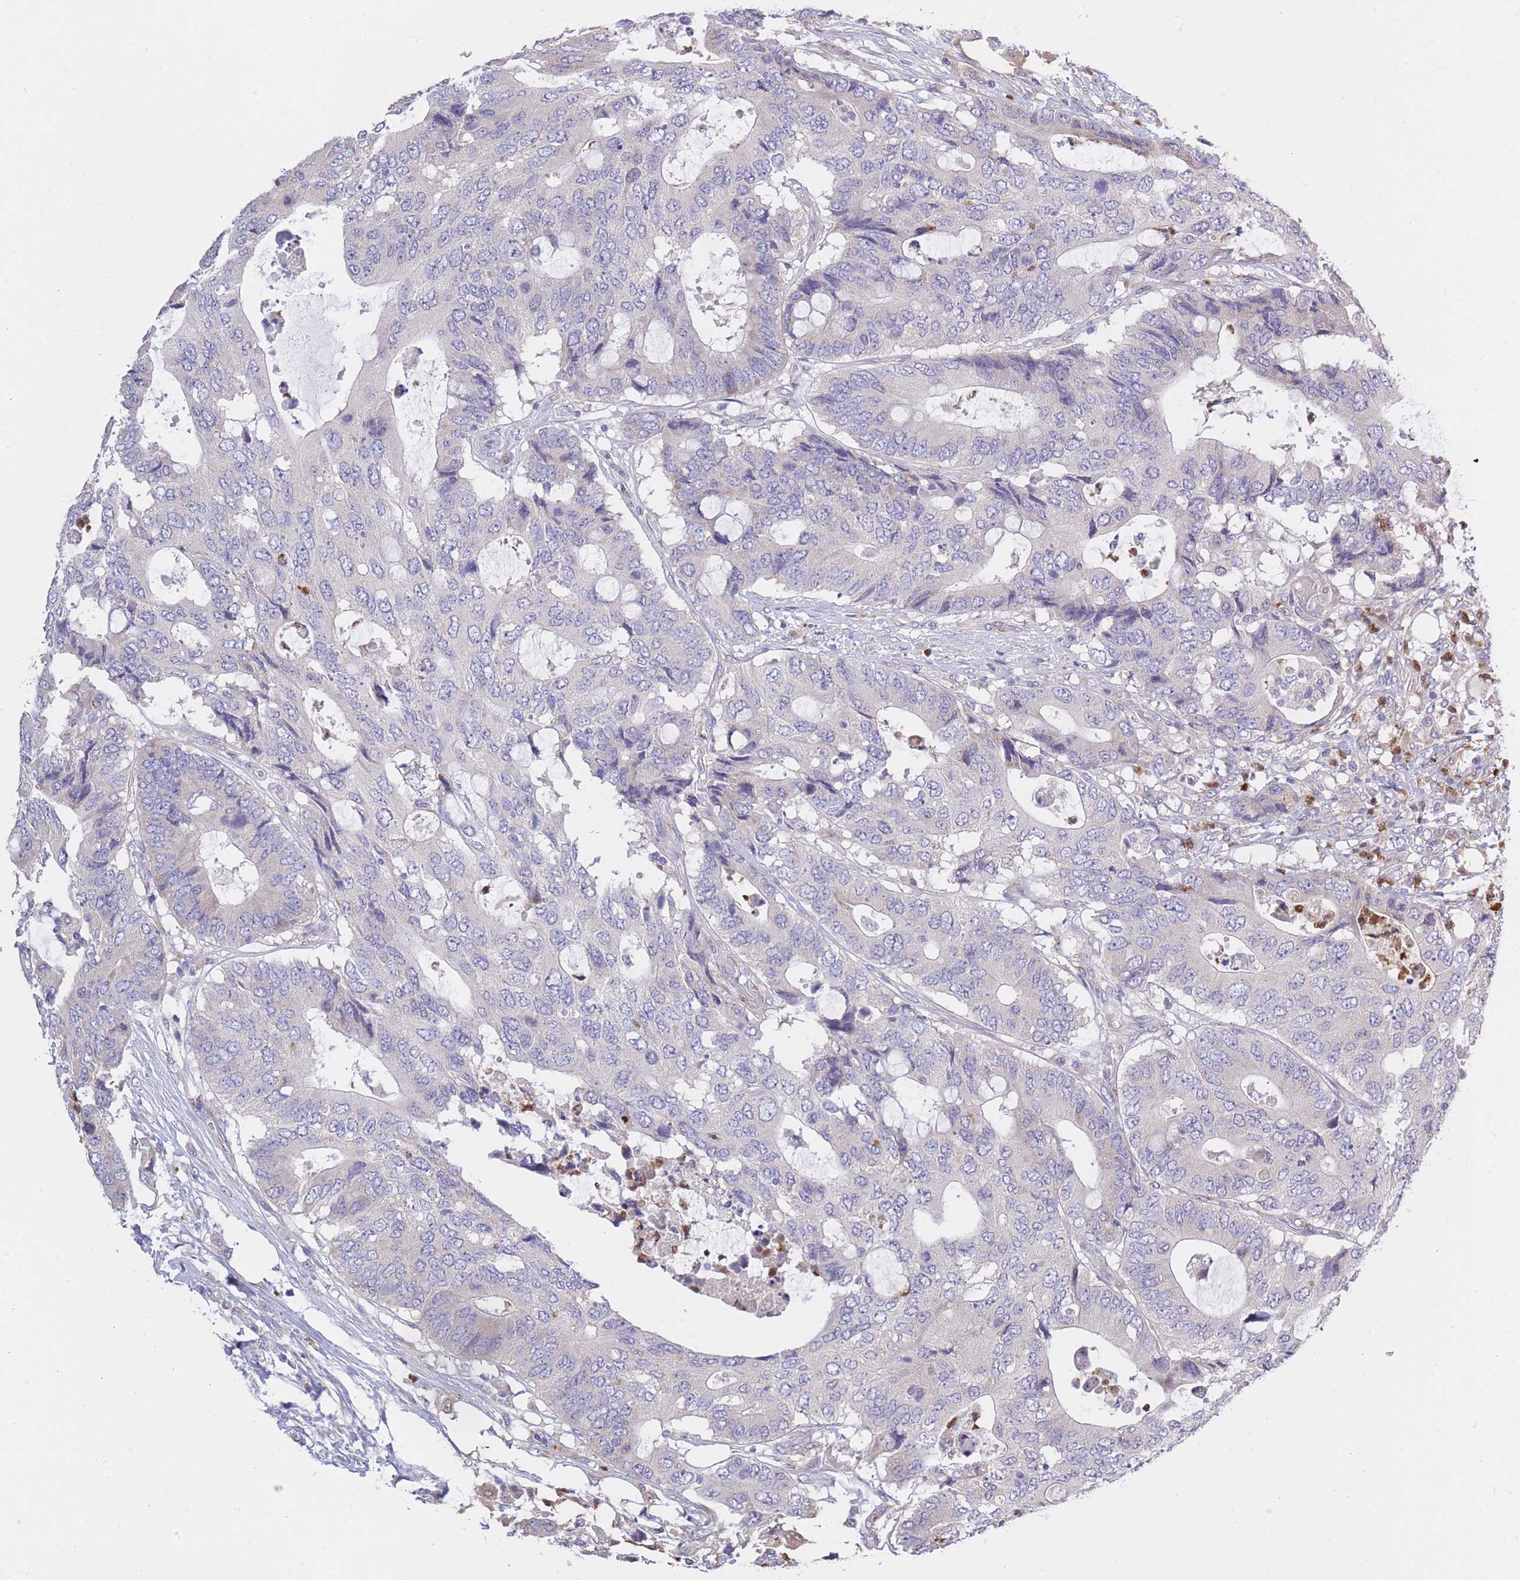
{"staining": {"intensity": "negative", "quantity": "none", "location": "none"}, "tissue": "colorectal cancer", "cell_type": "Tumor cells", "image_type": "cancer", "snomed": [{"axis": "morphology", "description": "Adenocarcinoma, NOS"}, {"axis": "topography", "description": "Colon"}], "caption": "High power microscopy image of an immunohistochemistry (IHC) image of colorectal cancer, revealing no significant positivity in tumor cells.", "gene": "CENPM", "patient": {"sex": "male", "age": 71}}